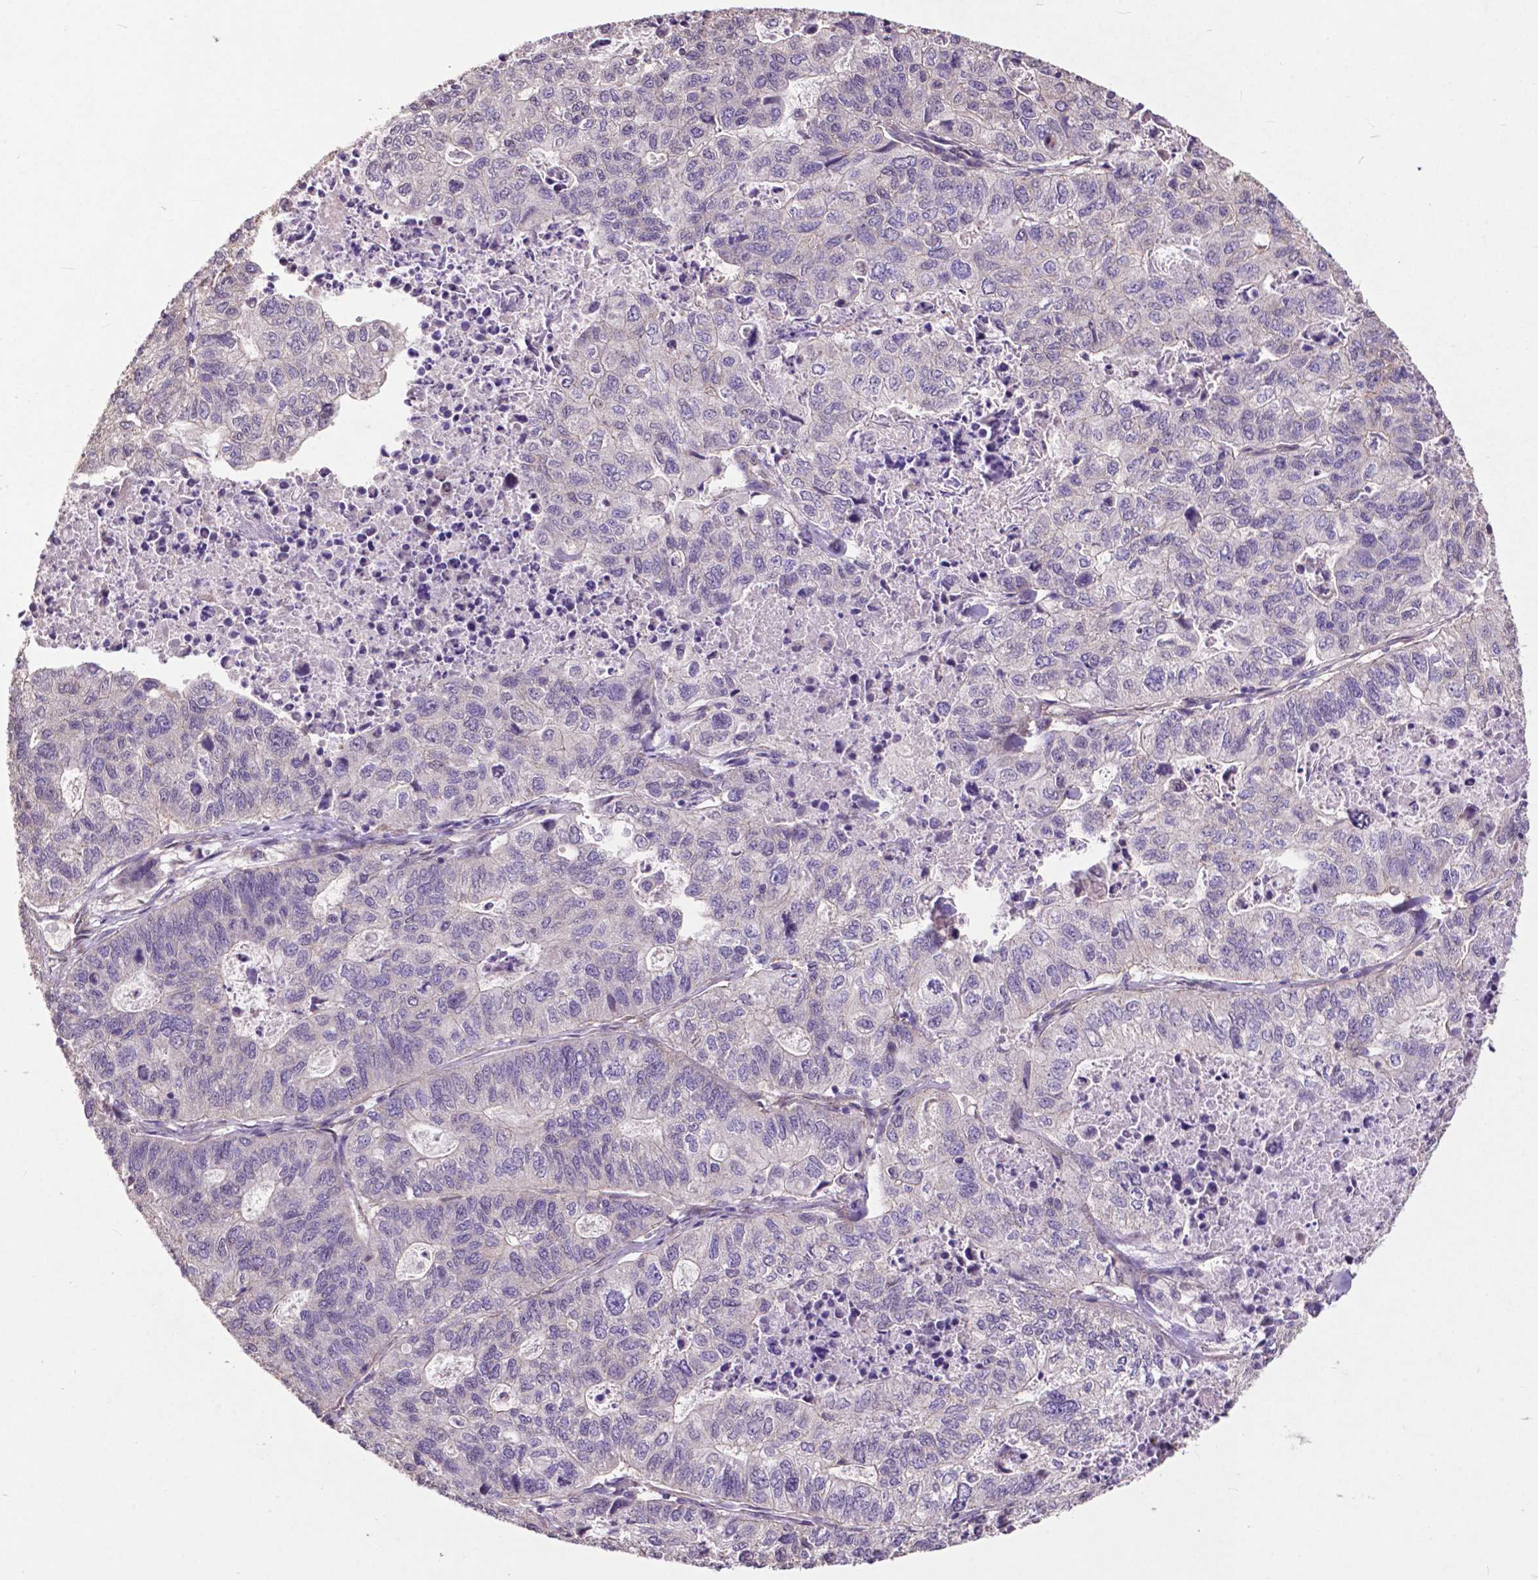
{"staining": {"intensity": "negative", "quantity": "none", "location": "none"}, "tissue": "stomach cancer", "cell_type": "Tumor cells", "image_type": "cancer", "snomed": [{"axis": "morphology", "description": "Adenocarcinoma, NOS"}, {"axis": "topography", "description": "Stomach, upper"}], "caption": "Immunohistochemistry of human stomach cancer (adenocarcinoma) demonstrates no expression in tumor cells.", "gene": "PDLIM1", "patient": {"sex": "female", "age": 67}}